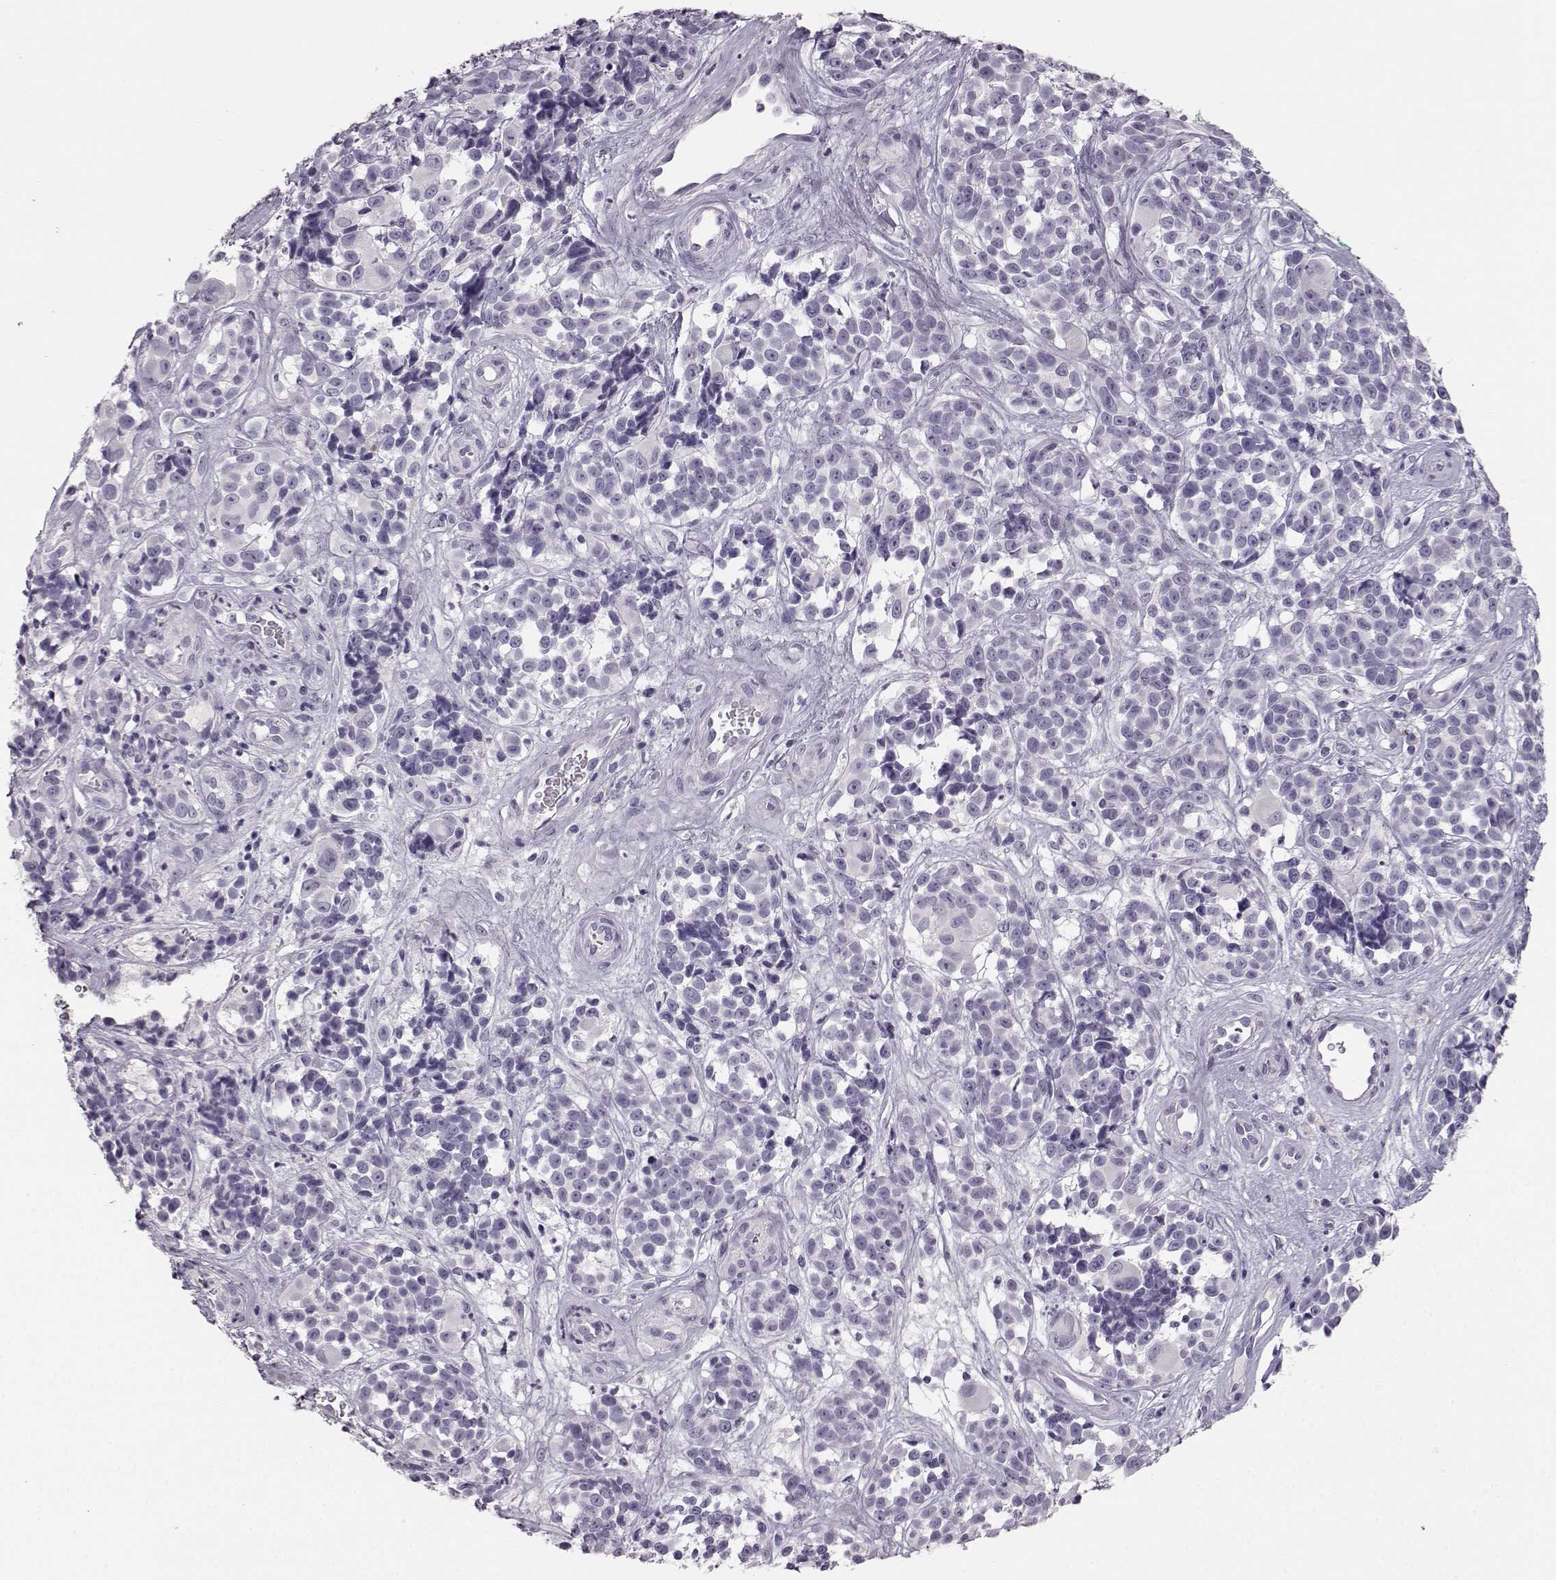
{"staining": {"intensity": "negative", "quantity": "none", "location": "none"}, "tissue": "melanoma", "cell_type": "Tumor cells", "image_type": "cancer", "snomed": [{"axis": "morphology", "description": "Malignant melanoma, NOS"}, {"axis": "topography", "description": "Skin"}], "caption": "IHC photomicrograph of malignant melanoma stained for a protein (brown), which exhibits no positivity in tumor cells.", "gene": "KIAA0319", "patient": {"sex": "female", "age": 88}}